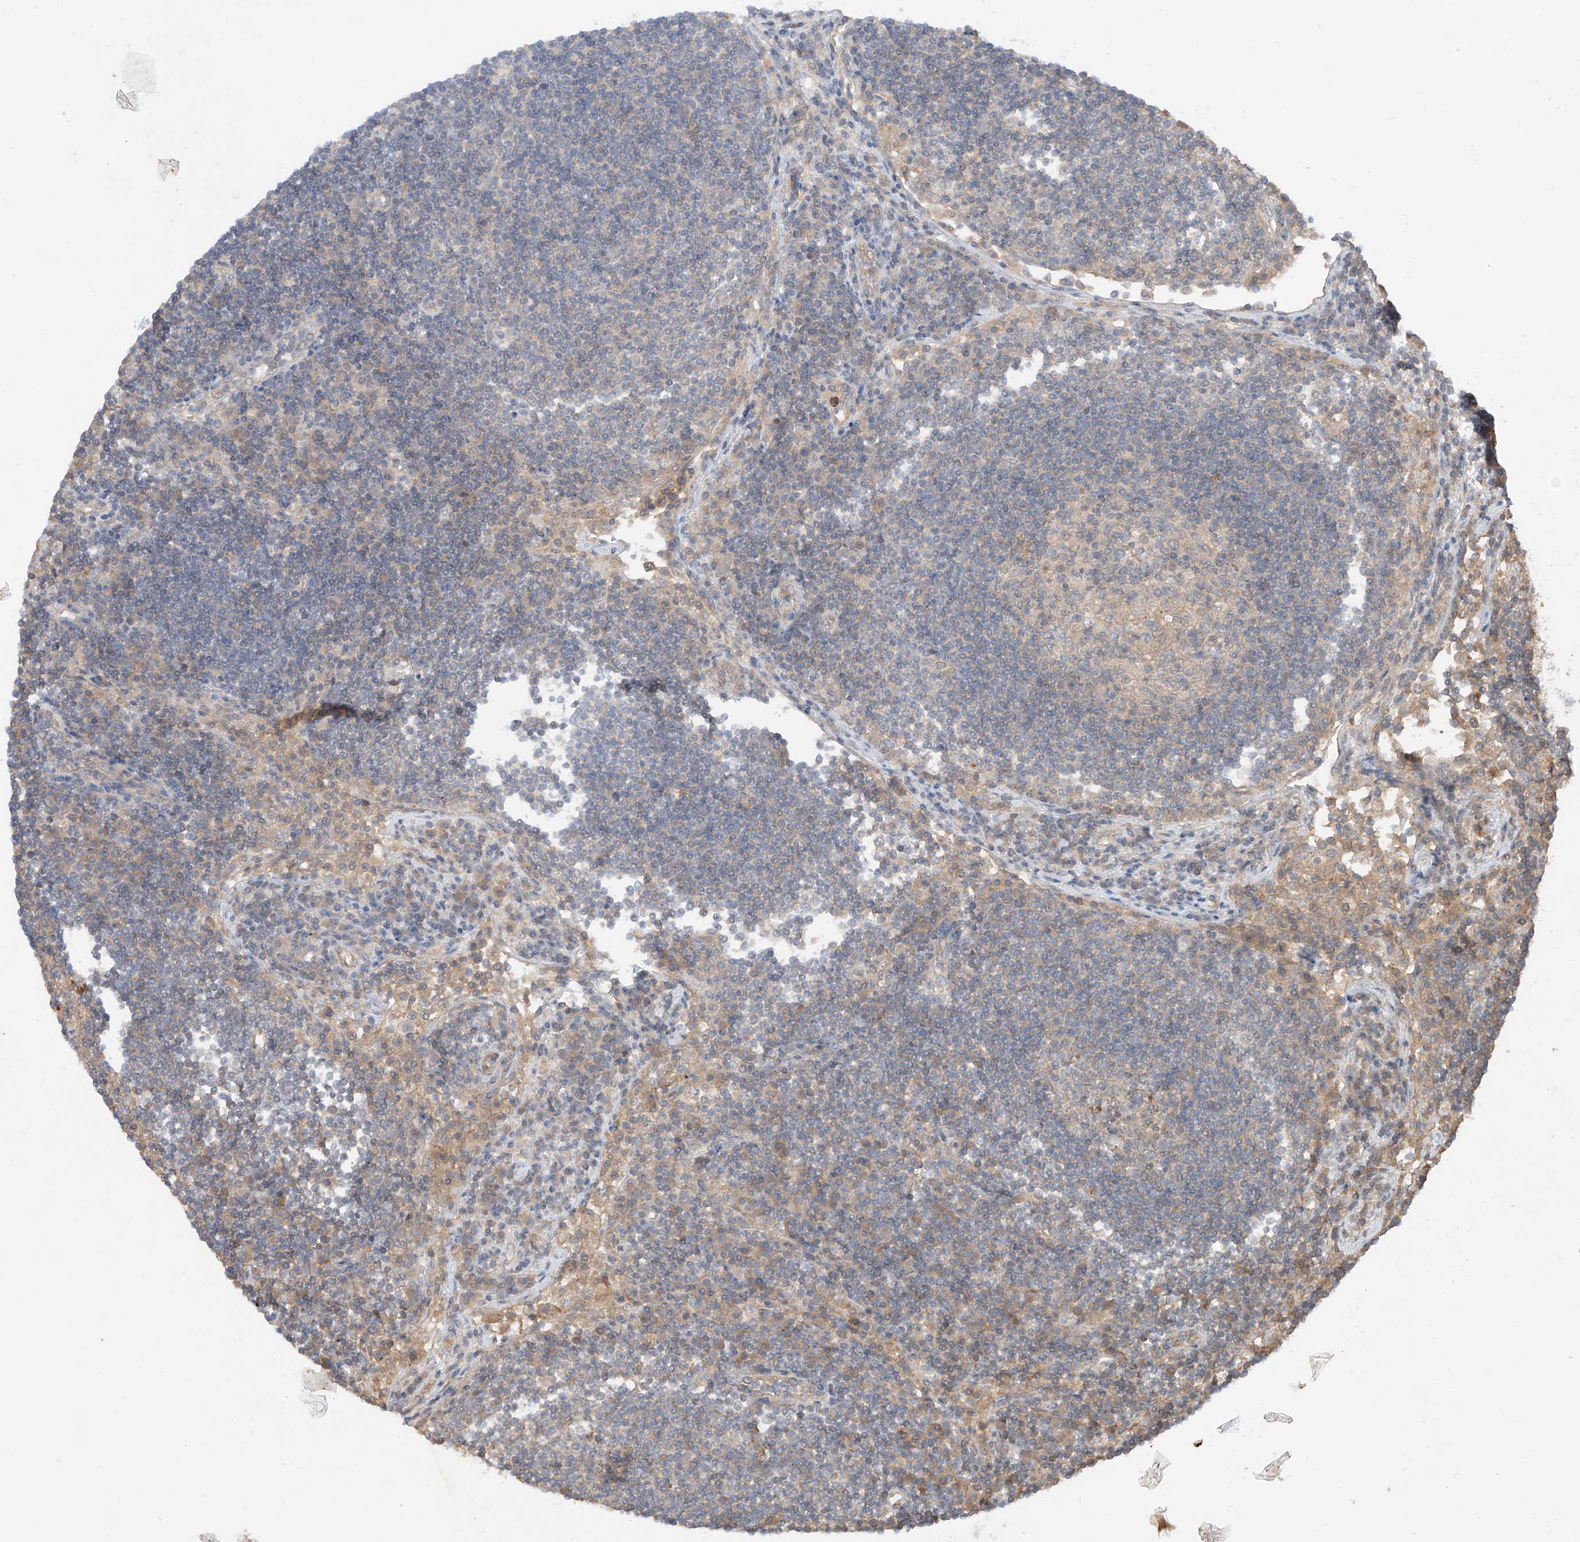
{"staining": {"intensity": "weak", "quantity": "<25%", "location": "cytoplasmic/membranous"}, "tissue": "lymph node", "cell_type": "Germinal center cells", "image_type": "normal", "snomed": [{"axis": "morphology", "description": "Normal tissue, NOS"}, {"axis": "topography", "description": "Lymph node"}], "caption": "Germinal center cells show no significant protein positivity in unremarkable lymph node. (Brightfield microscopy of DAB (3,3'-diaminobenzidine) IHC at high magnification).", "gene": "CACNA2D4", "patient": {"sex": "female", "age": 53}}